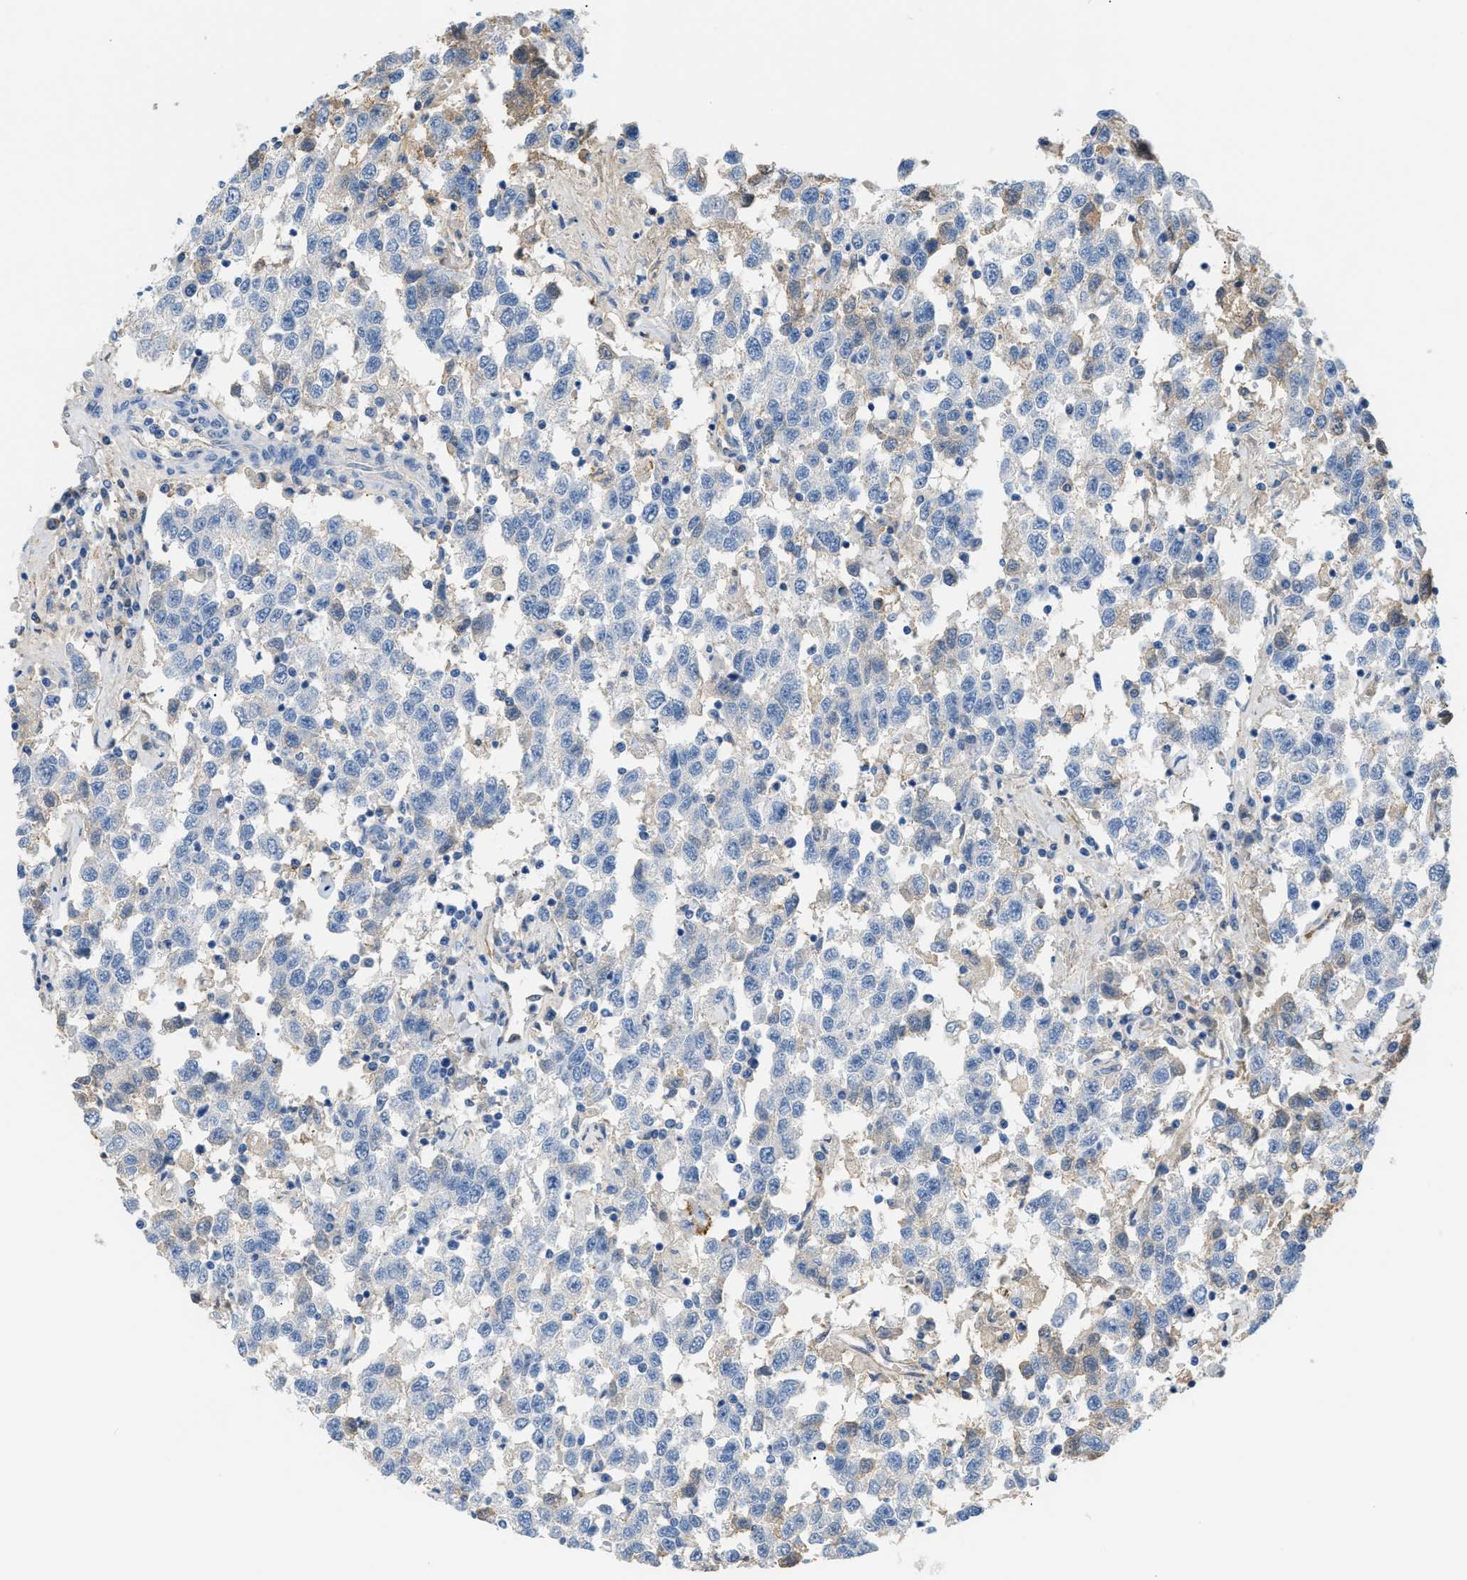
{"staining": {"intensity": "weak", "quantity": "<25%", "location": "cytoplasmic/membranous"}, "tissue": "testis cancer", "cell_type": "Tumor cells", "image_type": "cancer", "snomed": [{"axis": "morphology", "description": "Seminoma, NOS"}, {"axis": "topography", "description": "Testis"}], "caption": "A histopathology image of seminoma (testis) stained for a protein demonstrates no brown staining in tumor cells. (DAB (3,3'-diaminobenzidine) immunohistochemistry (IHC) with hematoxylin counter stain).", "gene": "CFI", "patient": {"sex": "male", "age": 41}}